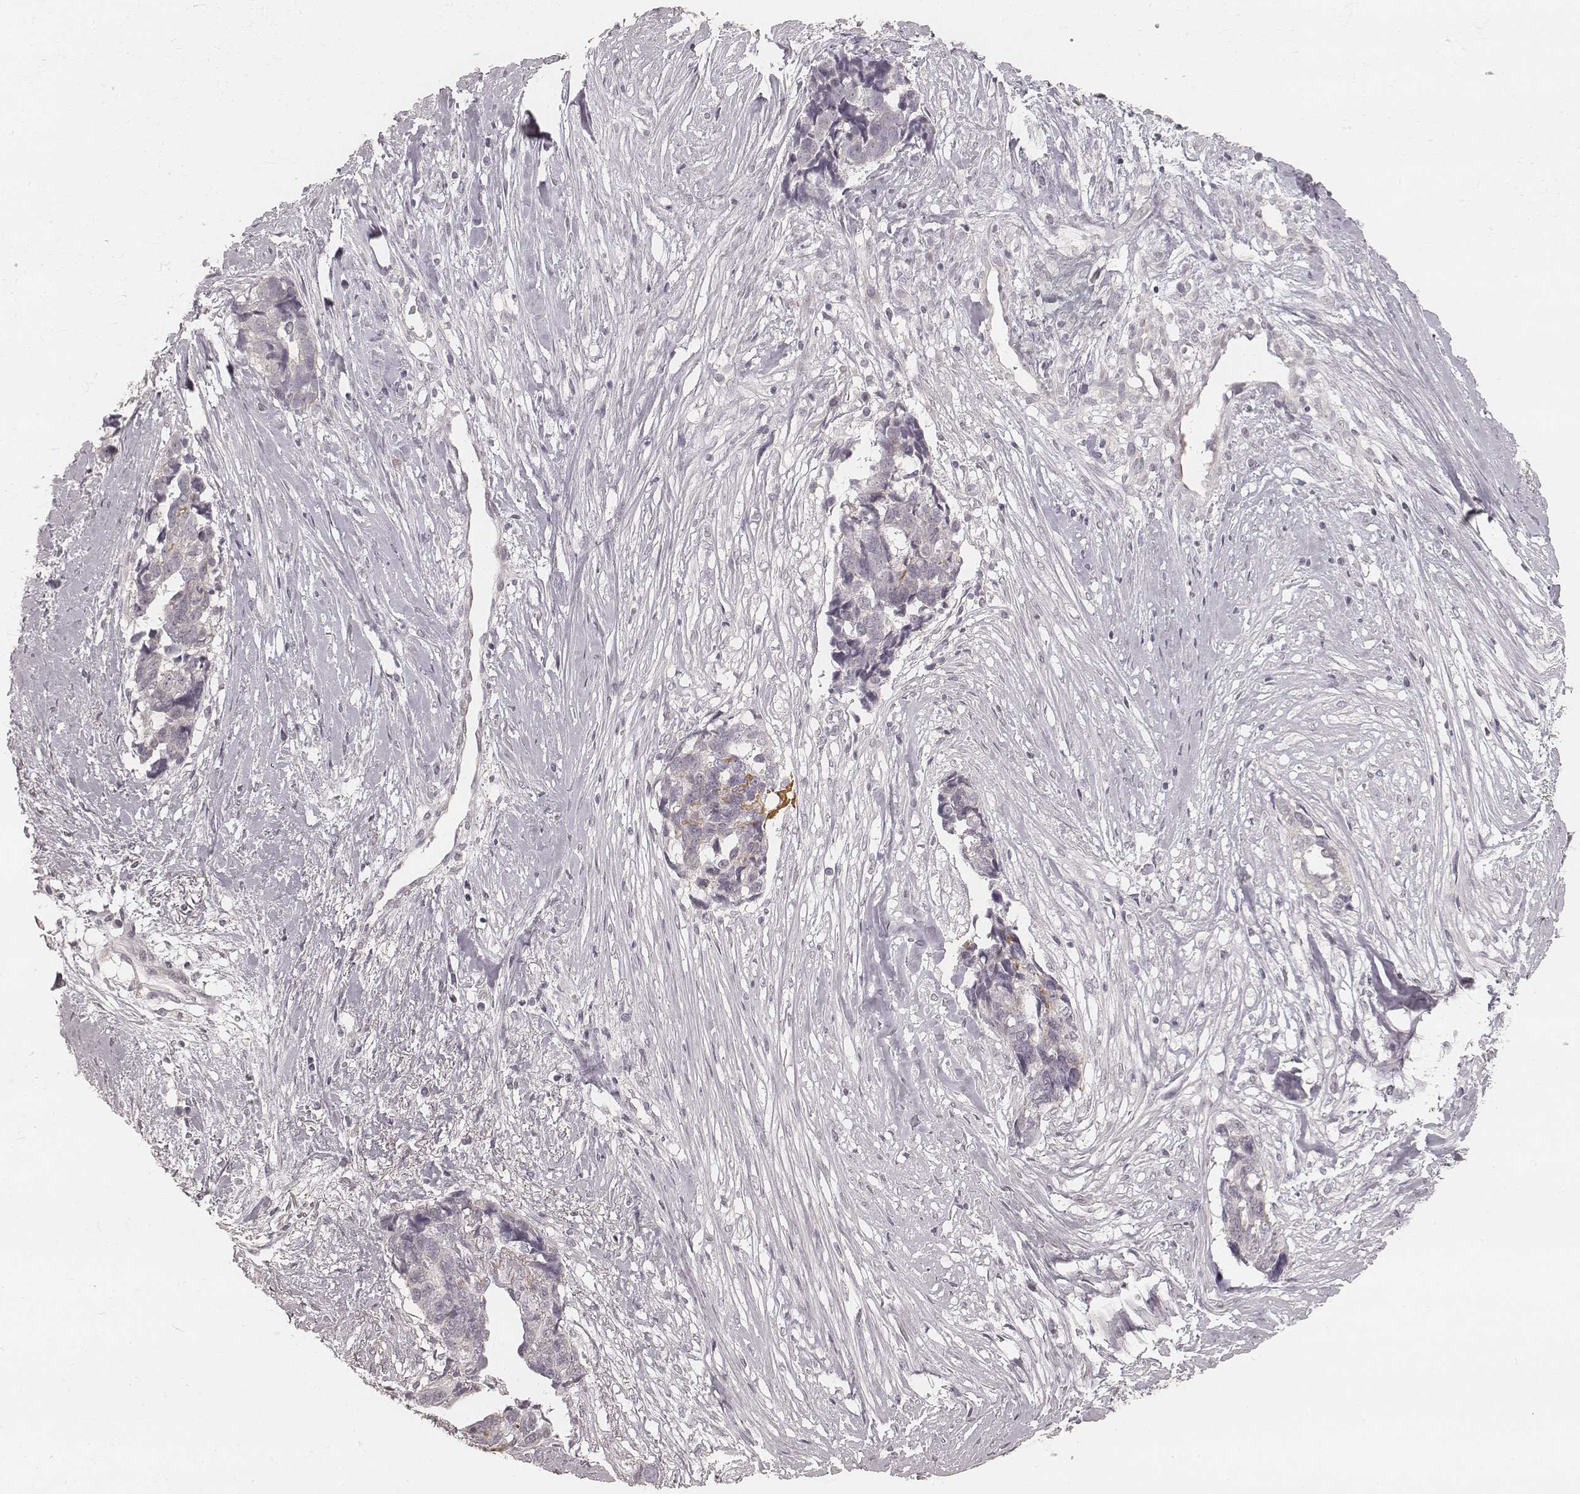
{"staining": {"intensity": "negative", "quantity": "none", "location": "none"}, "tissue": "ovarian cancer", "cell_type": "Tumor cells", "image_type": "cancer", "snomed": [{"axis": "morphology", "description": "Cystadenocarcinoma, serous, NOS"}, {"axis": "topography", "description": "Ovary"}], "caption": "Ovarian serous cystadenocarcinoma was stained to show a protein in brown. There is no significant staining in tumor cells. (Stains: DAB (3,3'-diaminobenzidine) IHC with hematoxylin counter stain, Microscopy: brightfield microscopy at high magnification).", "gene": "ACACB", "patient": {"sex": "female", "age": 69}}